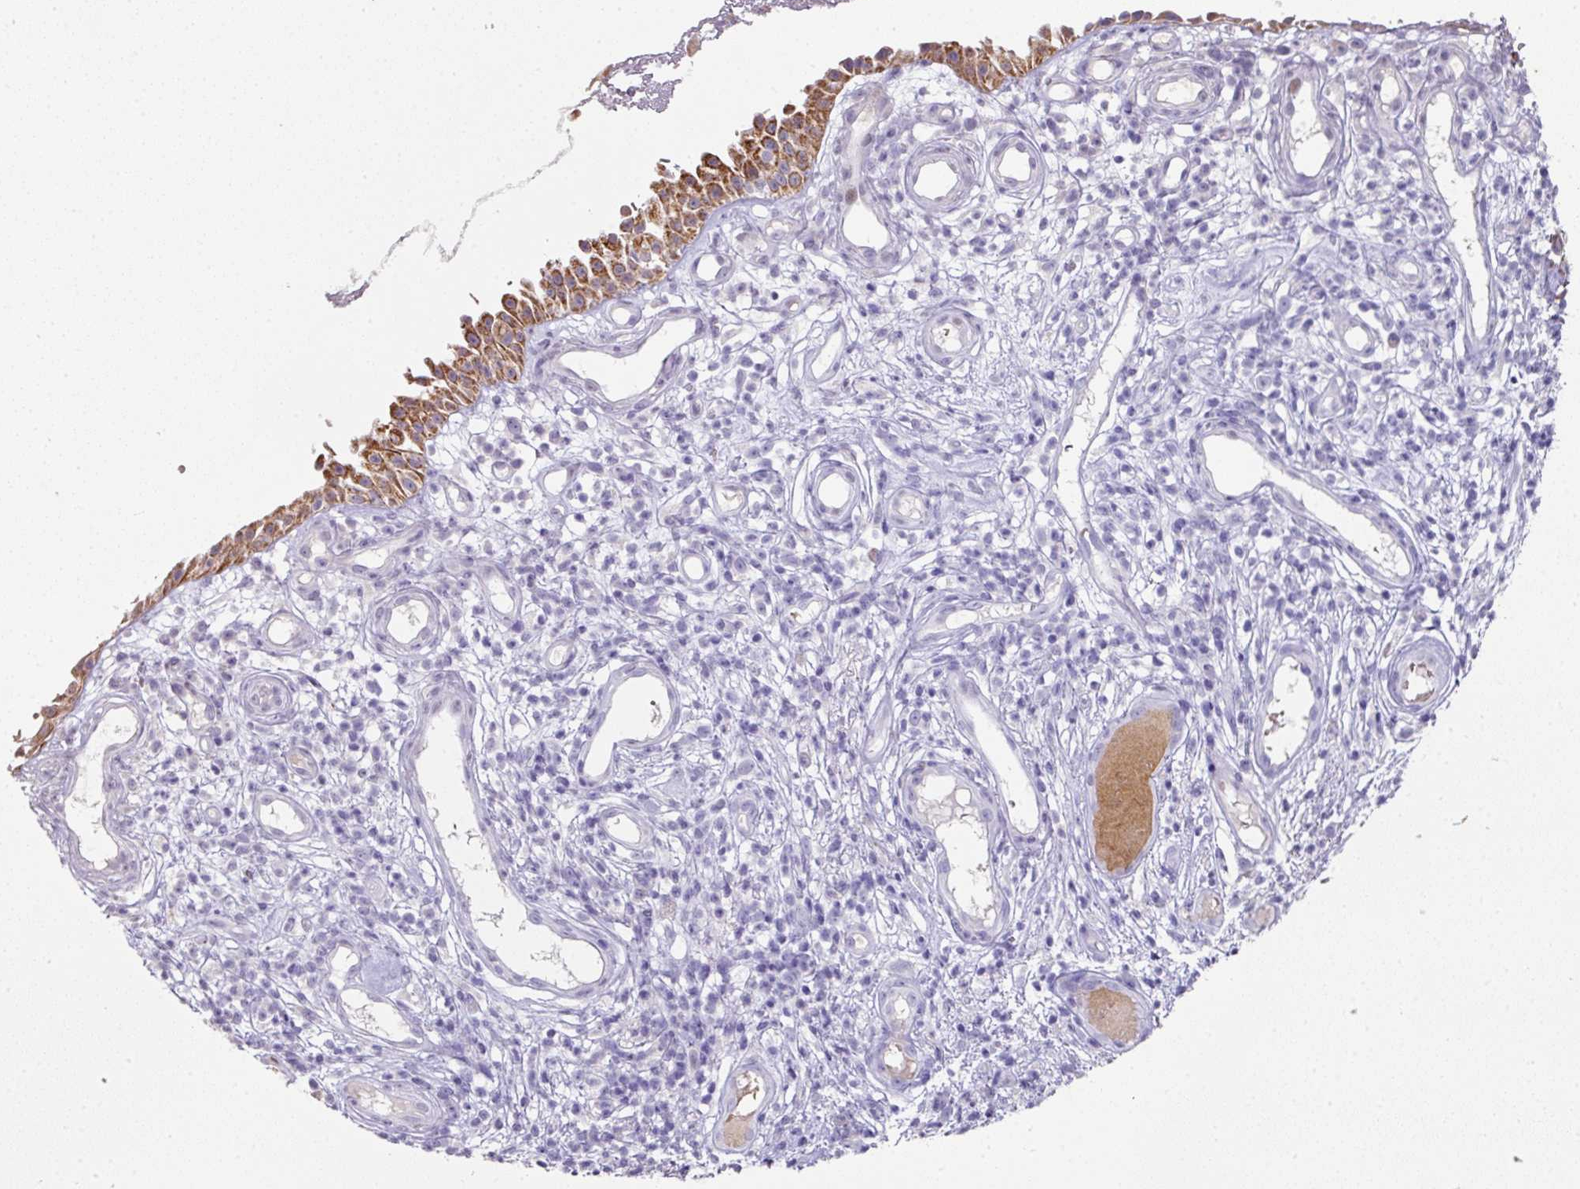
{"staining": {"intensity": "moderate", "quantity": ">75%", "location": "cytoplasmic/membranous"}, "tissue": "nasopharynx", "cell_type": "Respiratory epithelial cells", "image_type": "normal", "snomed": [{"axis": "morphology", "description": "Normal tissue, NOS"}, {"axis": "morphology", "description": "Inflammation, NOS"}, {"axis": "topography", "description": "Nasopharynx"}], "caption": "Moderate cytoplasmic/membranous expression is seen in approximately >75% of respiratory epithelial cells in benign nasopharynx.", "gene": "ANKRD18A", "patient": {"sex": "male", "age": 54}}